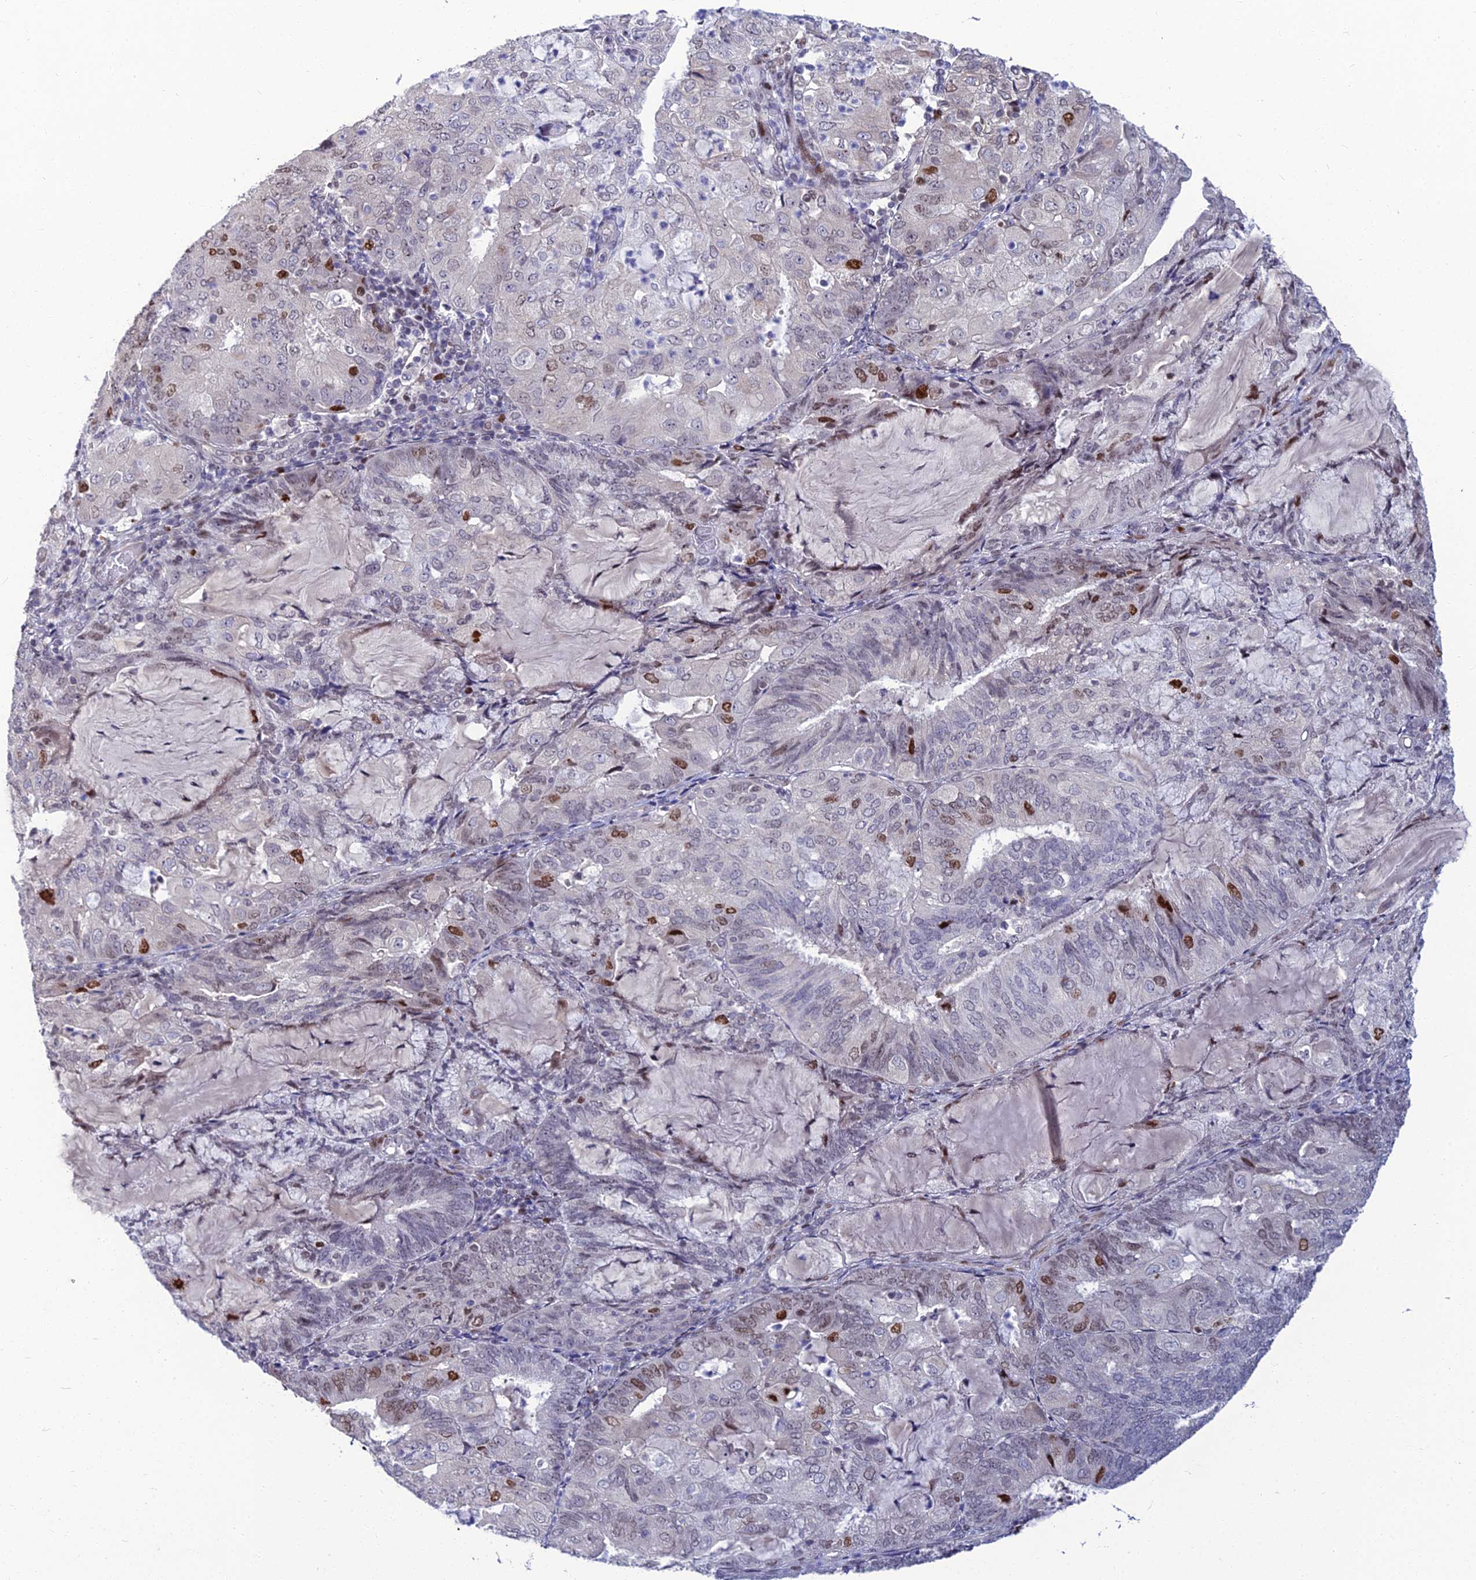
{"staining": {"intensity": "moderate", "quantity": "<25%", "location": "nuclear"}, "tissue": "endometrial cancer", "cell_type": "Tumor cells", "image_type": "cancer", "snomed": [{"axis": "morphology", "description": "Adenocarcinoma, NOS"}, {"axis": "topography", "description": "Endometrium"}], "caption": "Immunohistochemistry (IHC) photomicrograph of adenocarcinoma (endometrial) stained for a protein (brown), which displays low levels of moderate nuclear staining in about <25% of tumor cells.", "gene": "TAF9B", "patient": {"sex": "female", "age": 81}}